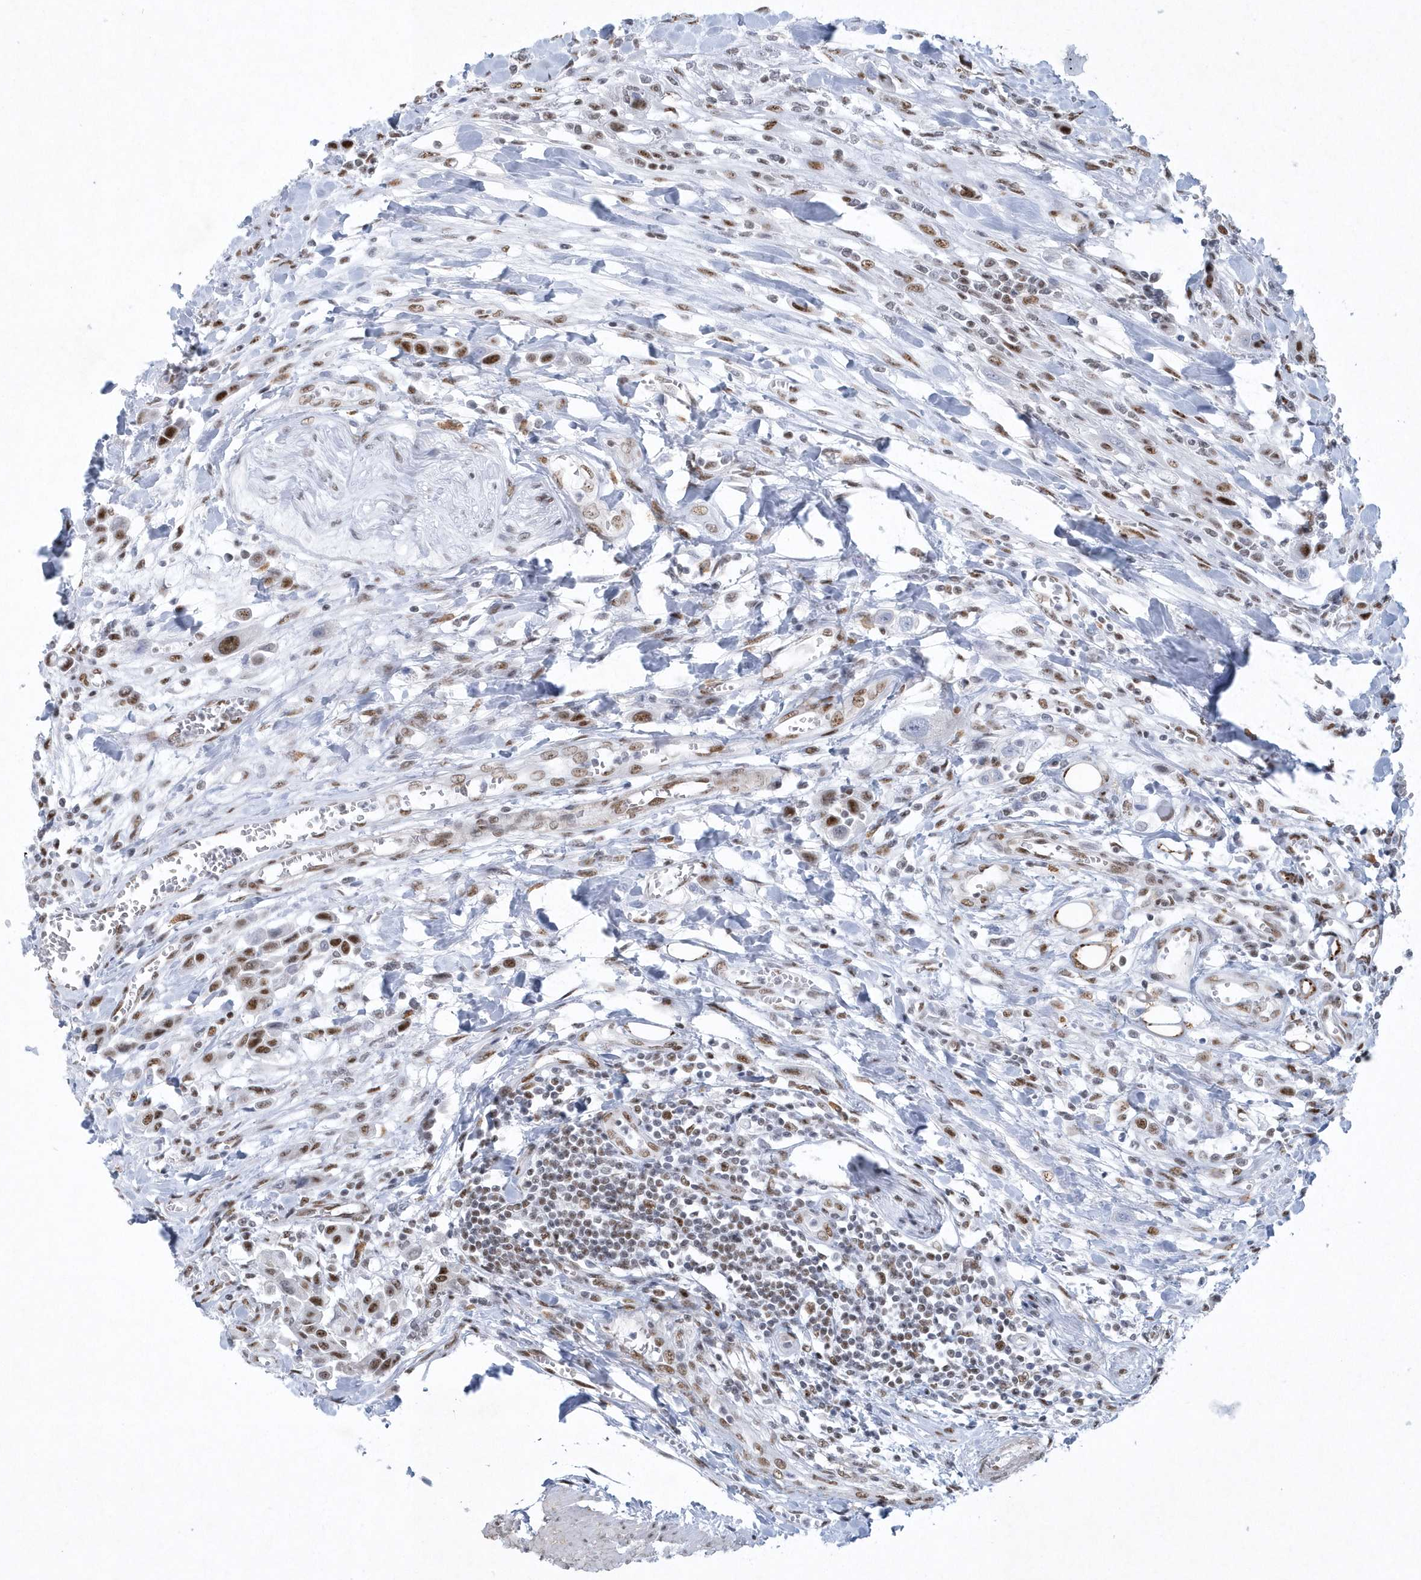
{"staining": {"intensity": "moderate", "quantity": ">75%", "location": "nuclear"}, "tissue": "urothelial cancer", "cell_type": "Tumor cells", "image_type": "cancer", "snomed": [{"axis": "morphology", "description": "Urothelial carcinoma, High grade"}, {"axis": "topography", "description": "Urinary bladder"}], "caption": "A brown stain highlights moderate nuclear positivity of a protein in human urothelial cancer tumor cells.", "gene": "DCLRE1A", "patient": {"sex": "male", "age": 50}}